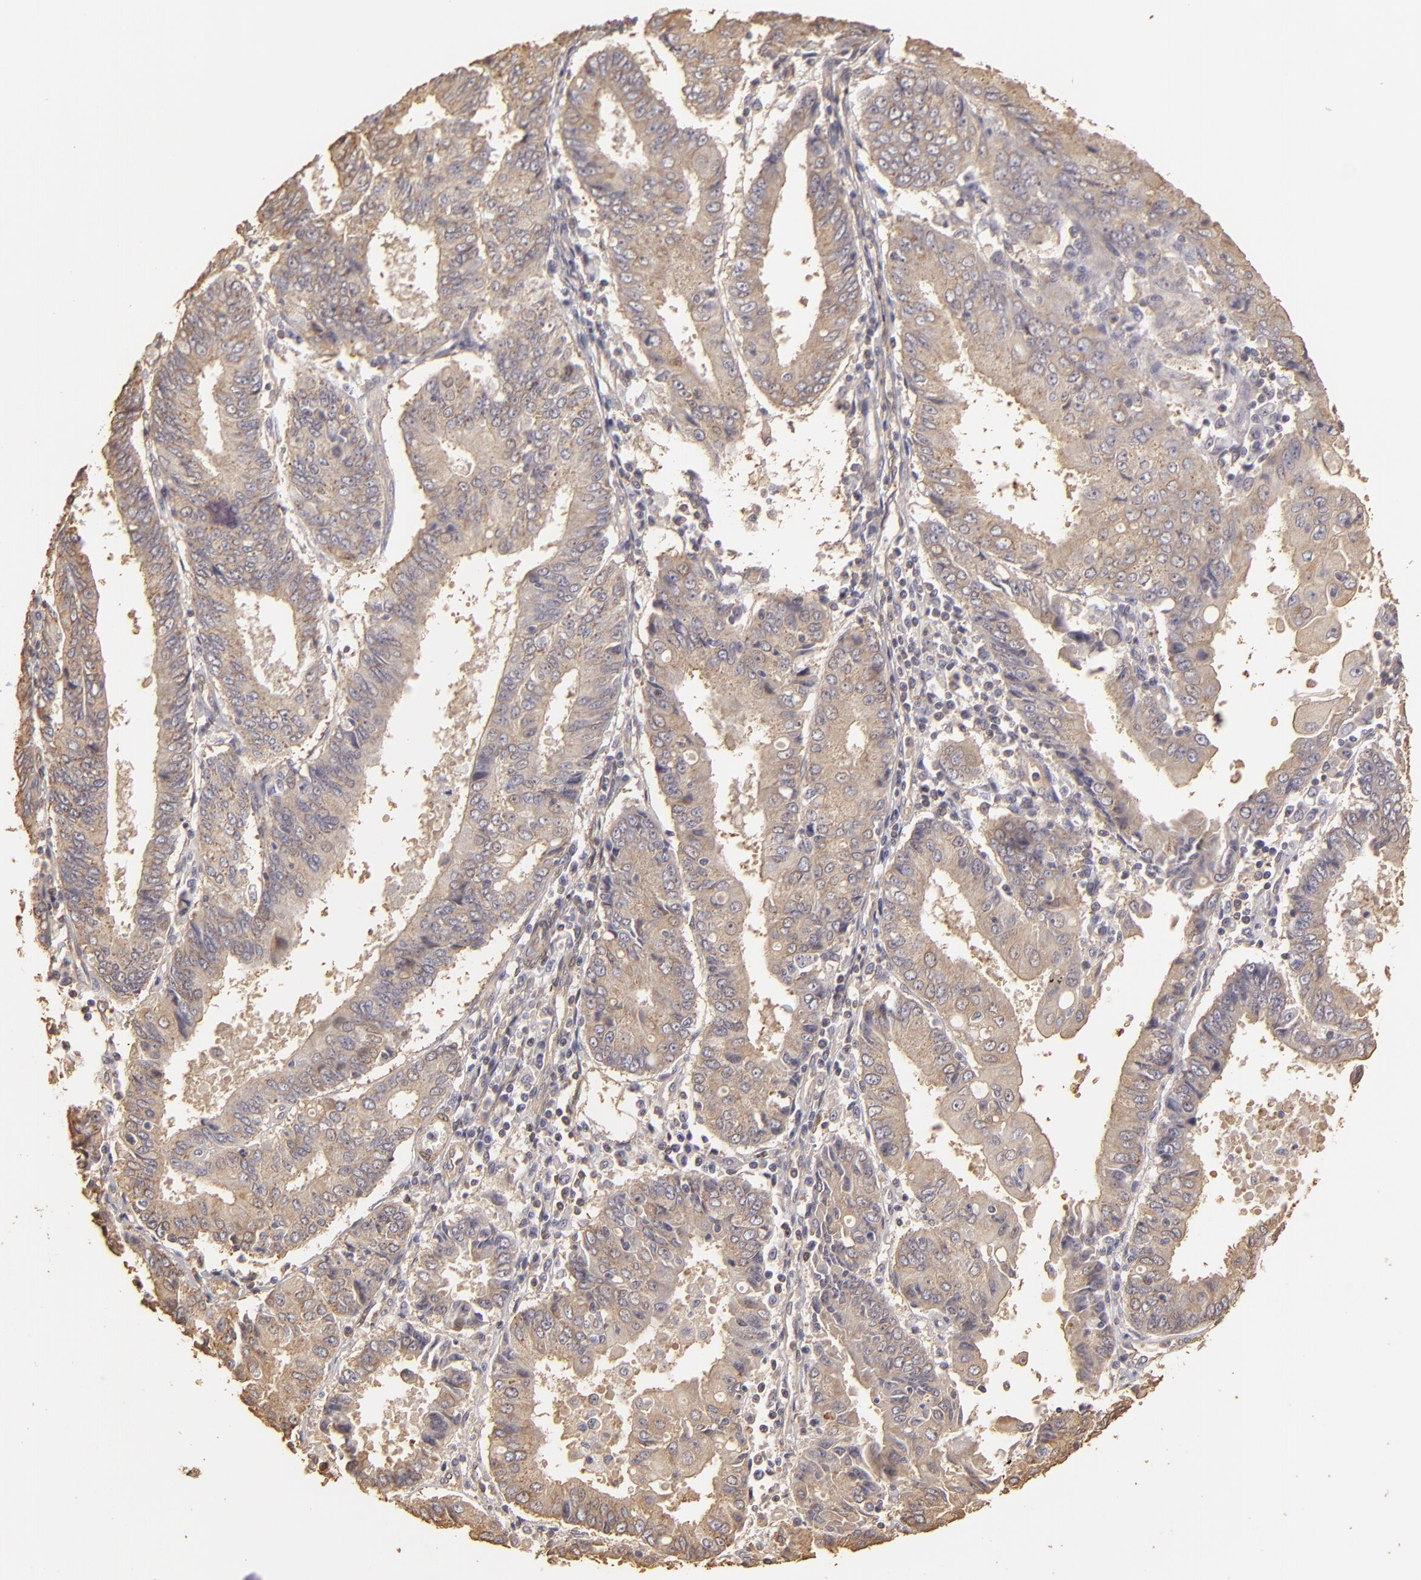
{"staining": {"intensity": "weak", "quantity": ">75%", "location": "cytoplasmic/membranous"}, "tissue": "endometrial cancer", "cell_type": "Tumor cells", "image_type": "cancer", "snomed": [{"axis": "morphology", "description": "Adenocarcinoma, NOS"}, {"axis": "topography", "description": "Endometrium"}], "caption": "The photomicrograph displays immunohistochemical staining of endometrial cancer (adenocarcinoma). There is weak cytoplasmic/membranous staining is appreciated in about >75% of tumor cells.", "gene": "HSPB6", "patient": {"sex": "female", "age": 75}}